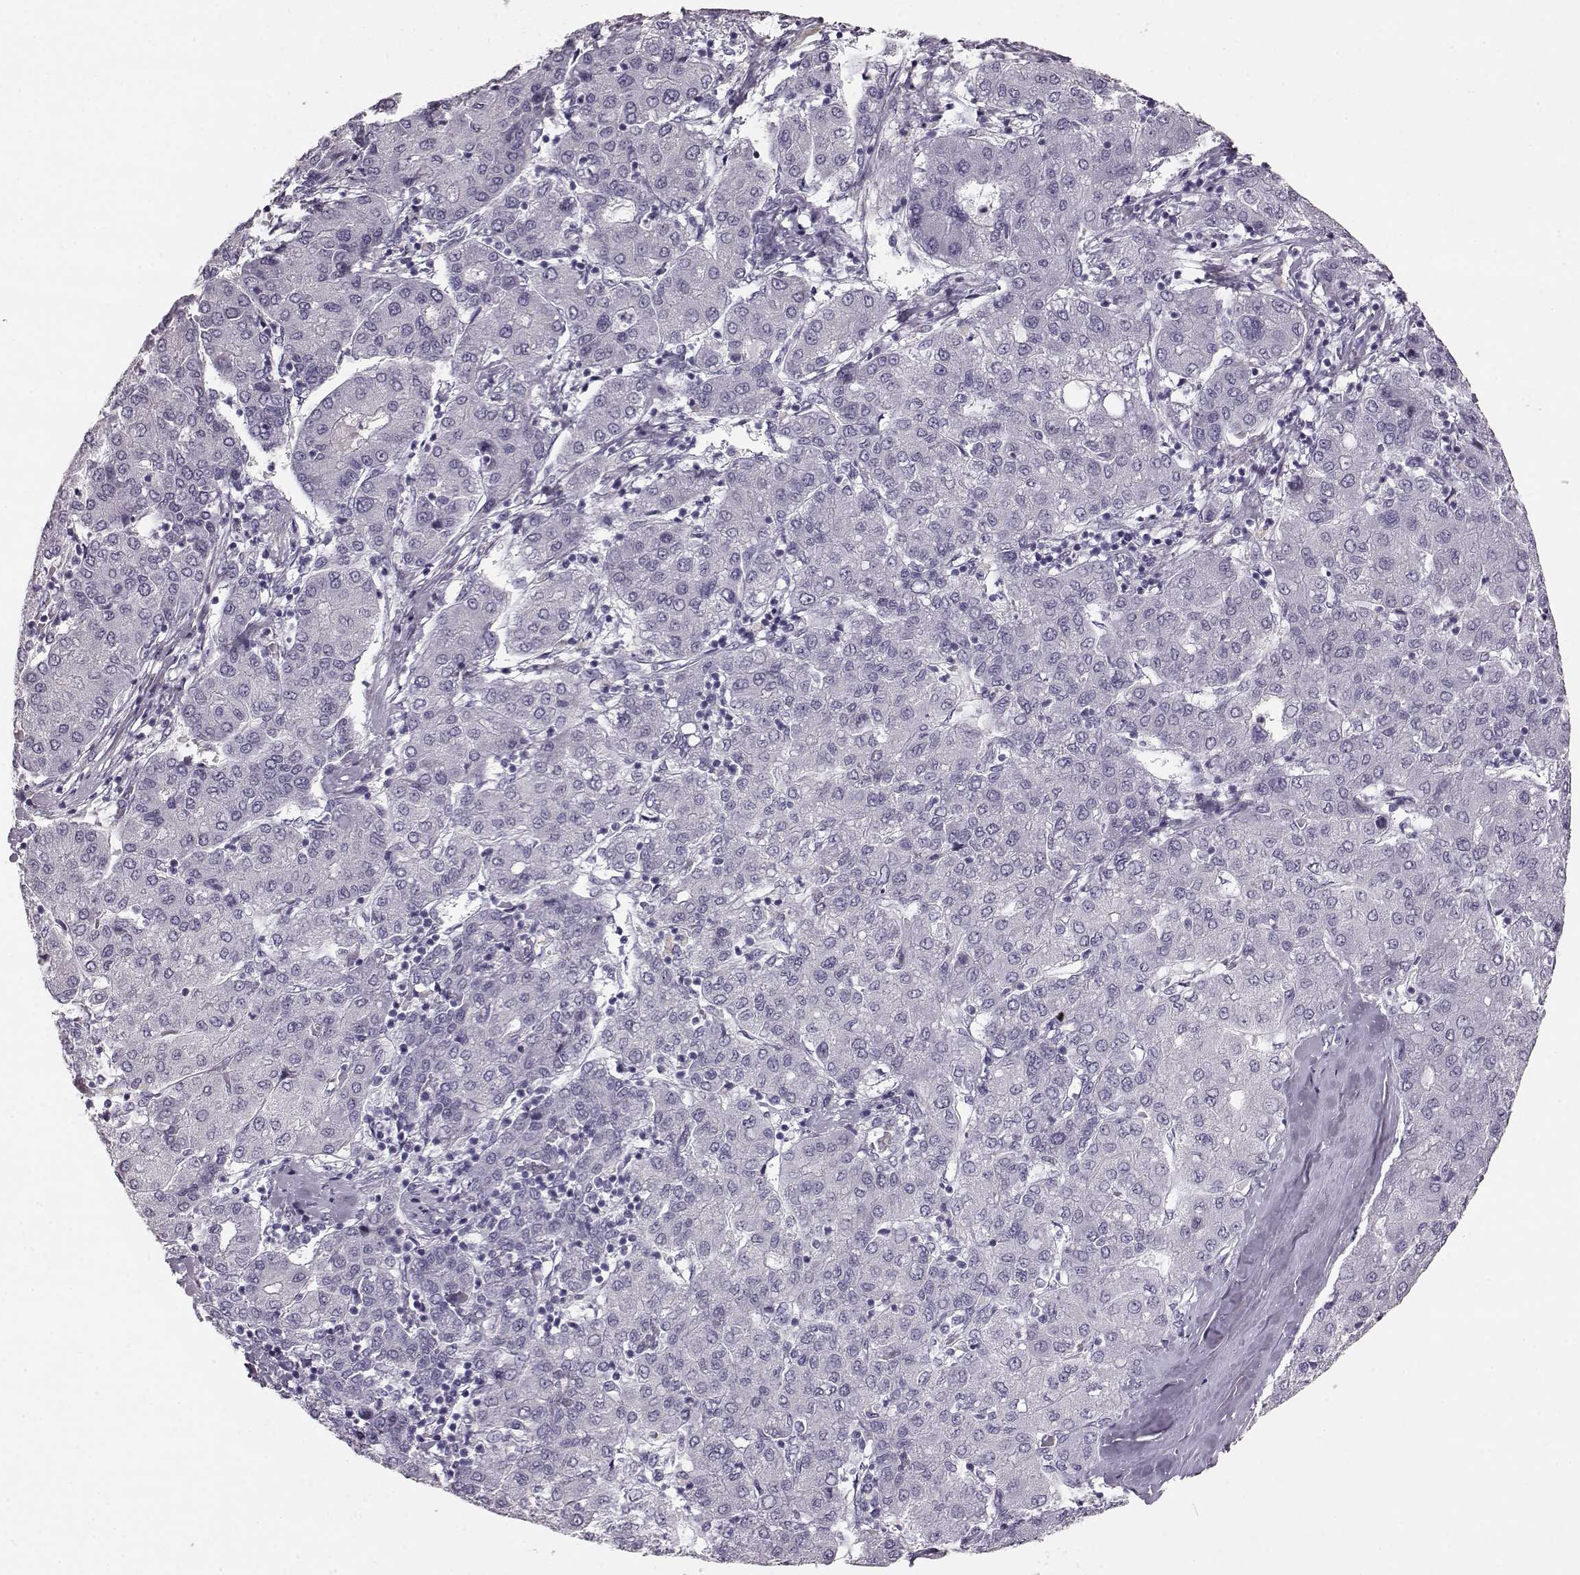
{"staining": {"intensity": "negative", "quantity": "none", "location": "none"}, "tissue": "liver cancer", "cell_type": "Tumor cells", "image_type": "cancer", "snomed": [{"axis": "morphology", "description": "Carcinoma, Hepatocellular, NOS"}, {"axis": "topography", "description": "Liver"}], "caption": "Tumor cells show no significant protein expression in liver hepatocellular carcinoma. (DAB (3,3'-diaminobenzidine) immunohistochemistry visualized using brightfield microscopy, high magnification).", "gene": "BFSP2", "patient": {"sex": "male", "age": 65}}